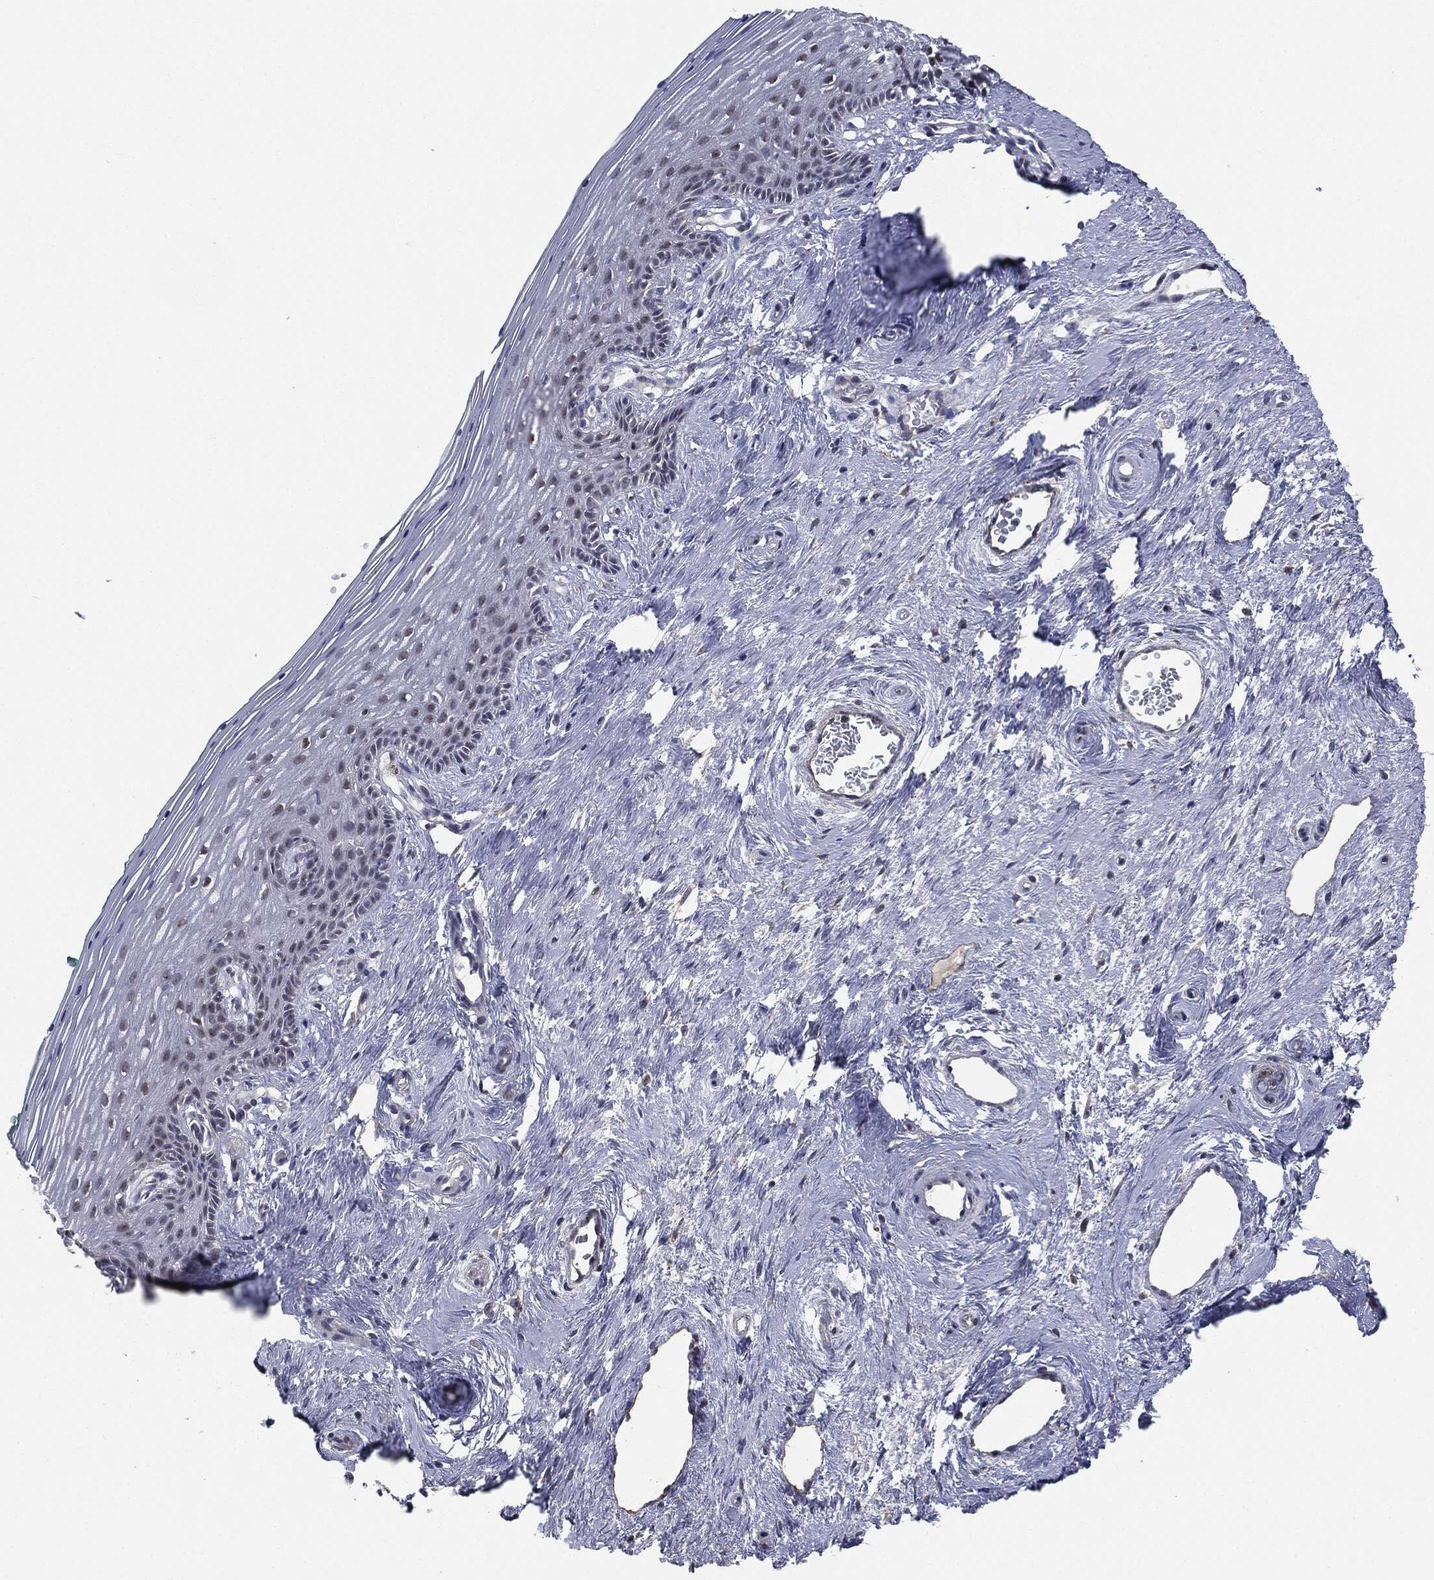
{"staining": {"intensity": "negative", "quantity": "none", "location": "none"}, "tissue": "vagina", "cell_type": "Squamous epithelial cells", "image_type": "normal", "snomed": [{"axis": "morphology", "description": "Normal tissue, NOS"}, {"axis": "topography", "description": "Vagina"}], "caption": "IHC histopathology image of unremarkable vagina: vagina stained with DAB (3,3'-diaminobenzidine) exhibits no significant protein positivity in squamous epithelial cells.", "gene": "TRMT1L", "patient": {"sex": "female", "age": 45}}